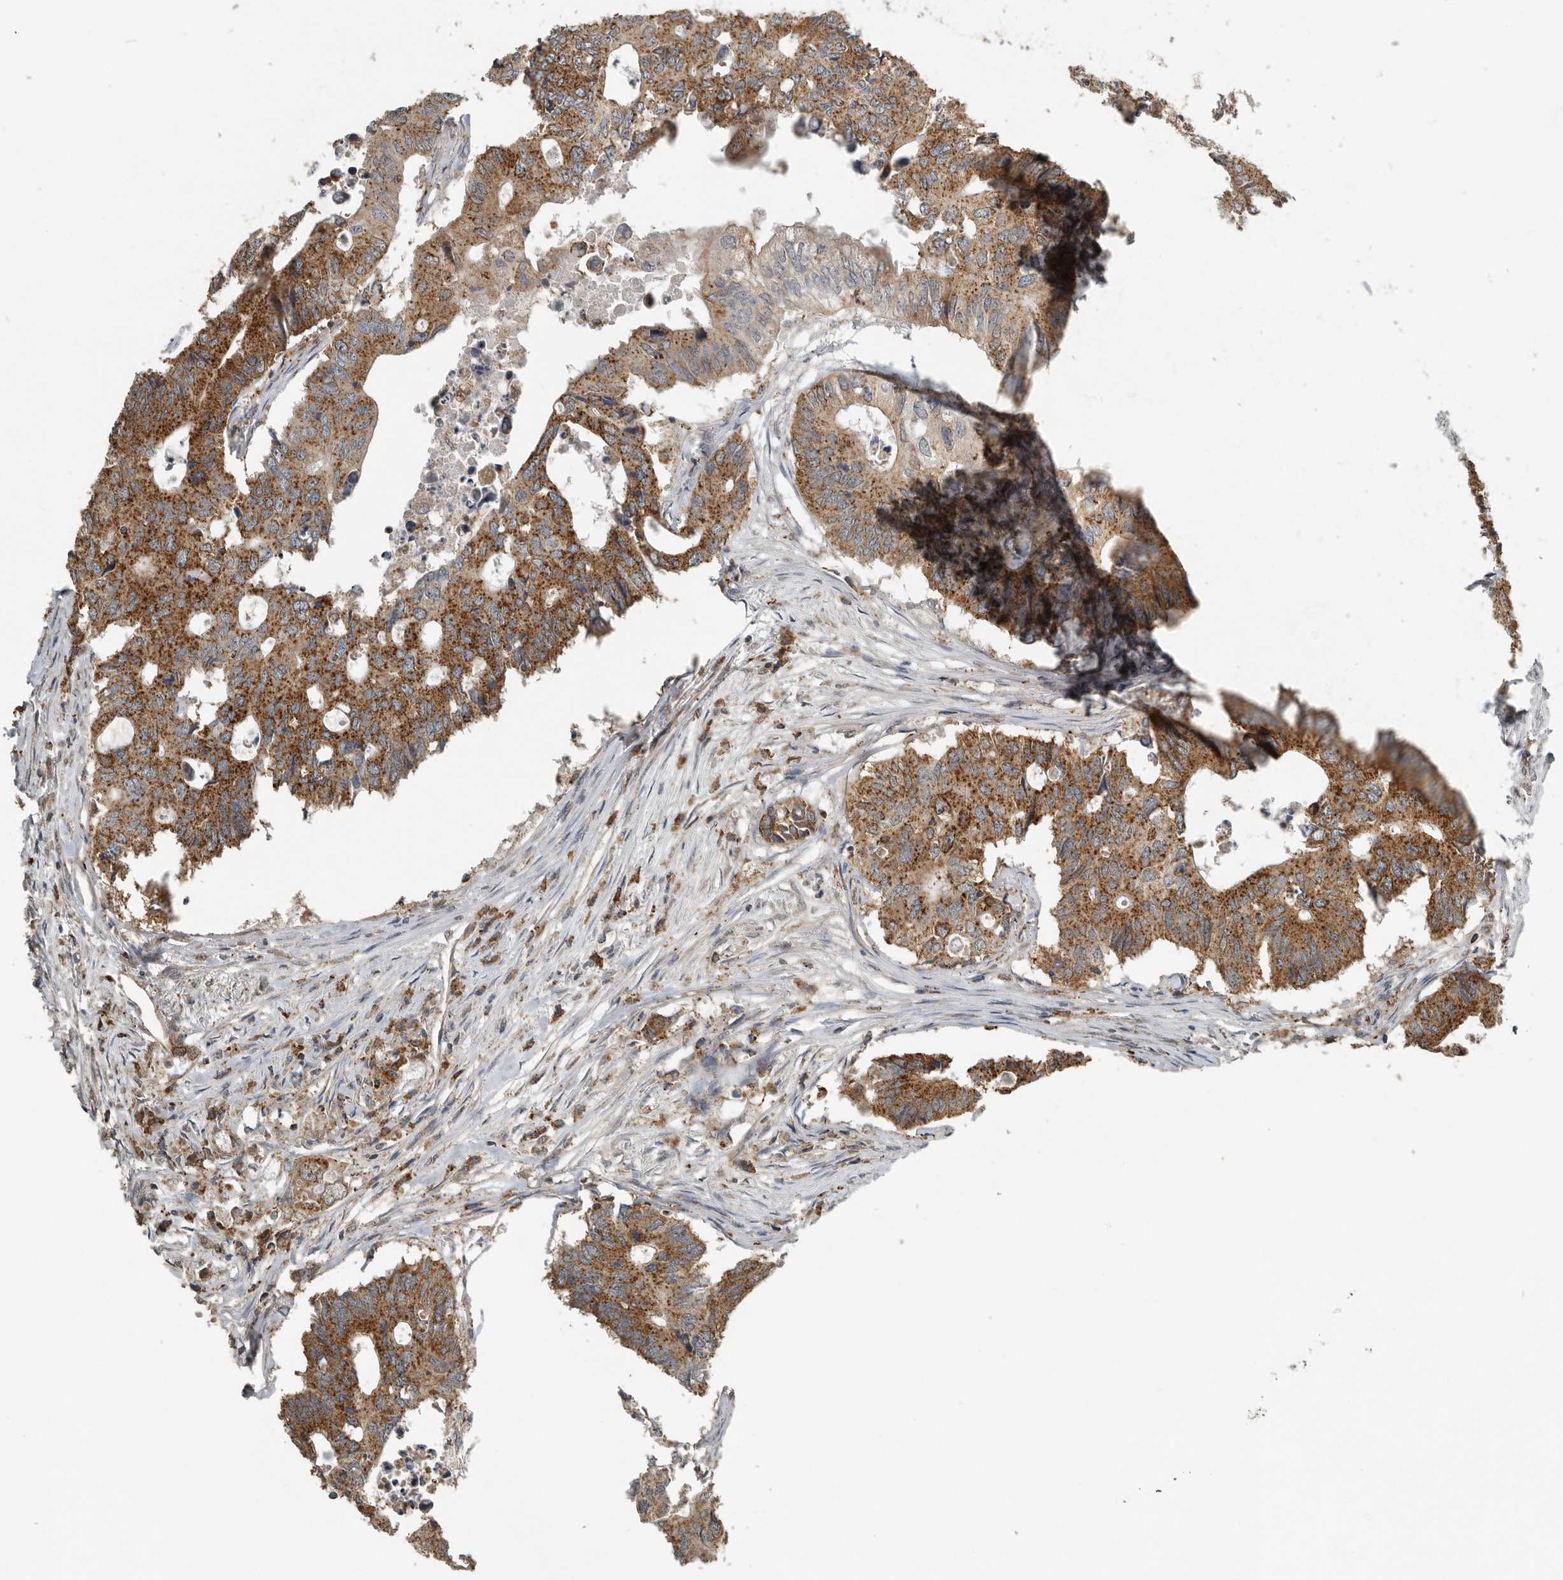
{"staining": {"intensity": "strong", "quantity": ">75%", "location": "cytoplasmic/membranous"}, "tissue": "colorectal cancer", "cell_type": "Tumor cells", "image_type": "cancer", "snomed": [{"axis": "morphology", "description": "Adenocarcinoma, NOS"}, {"axis": "topography", "description": "Colon"}], "caption": "High-power microscopy captured an IHC micrograph of colorectal cancer, revealing strong cytoplasmic/membranous staining in approximately >75% of tumor cells. (DAB IHC, brown staining for protein, blue staining for nuclei).", "gene": "AFAP1", "patient": {"sex": "male", "age": 71}}